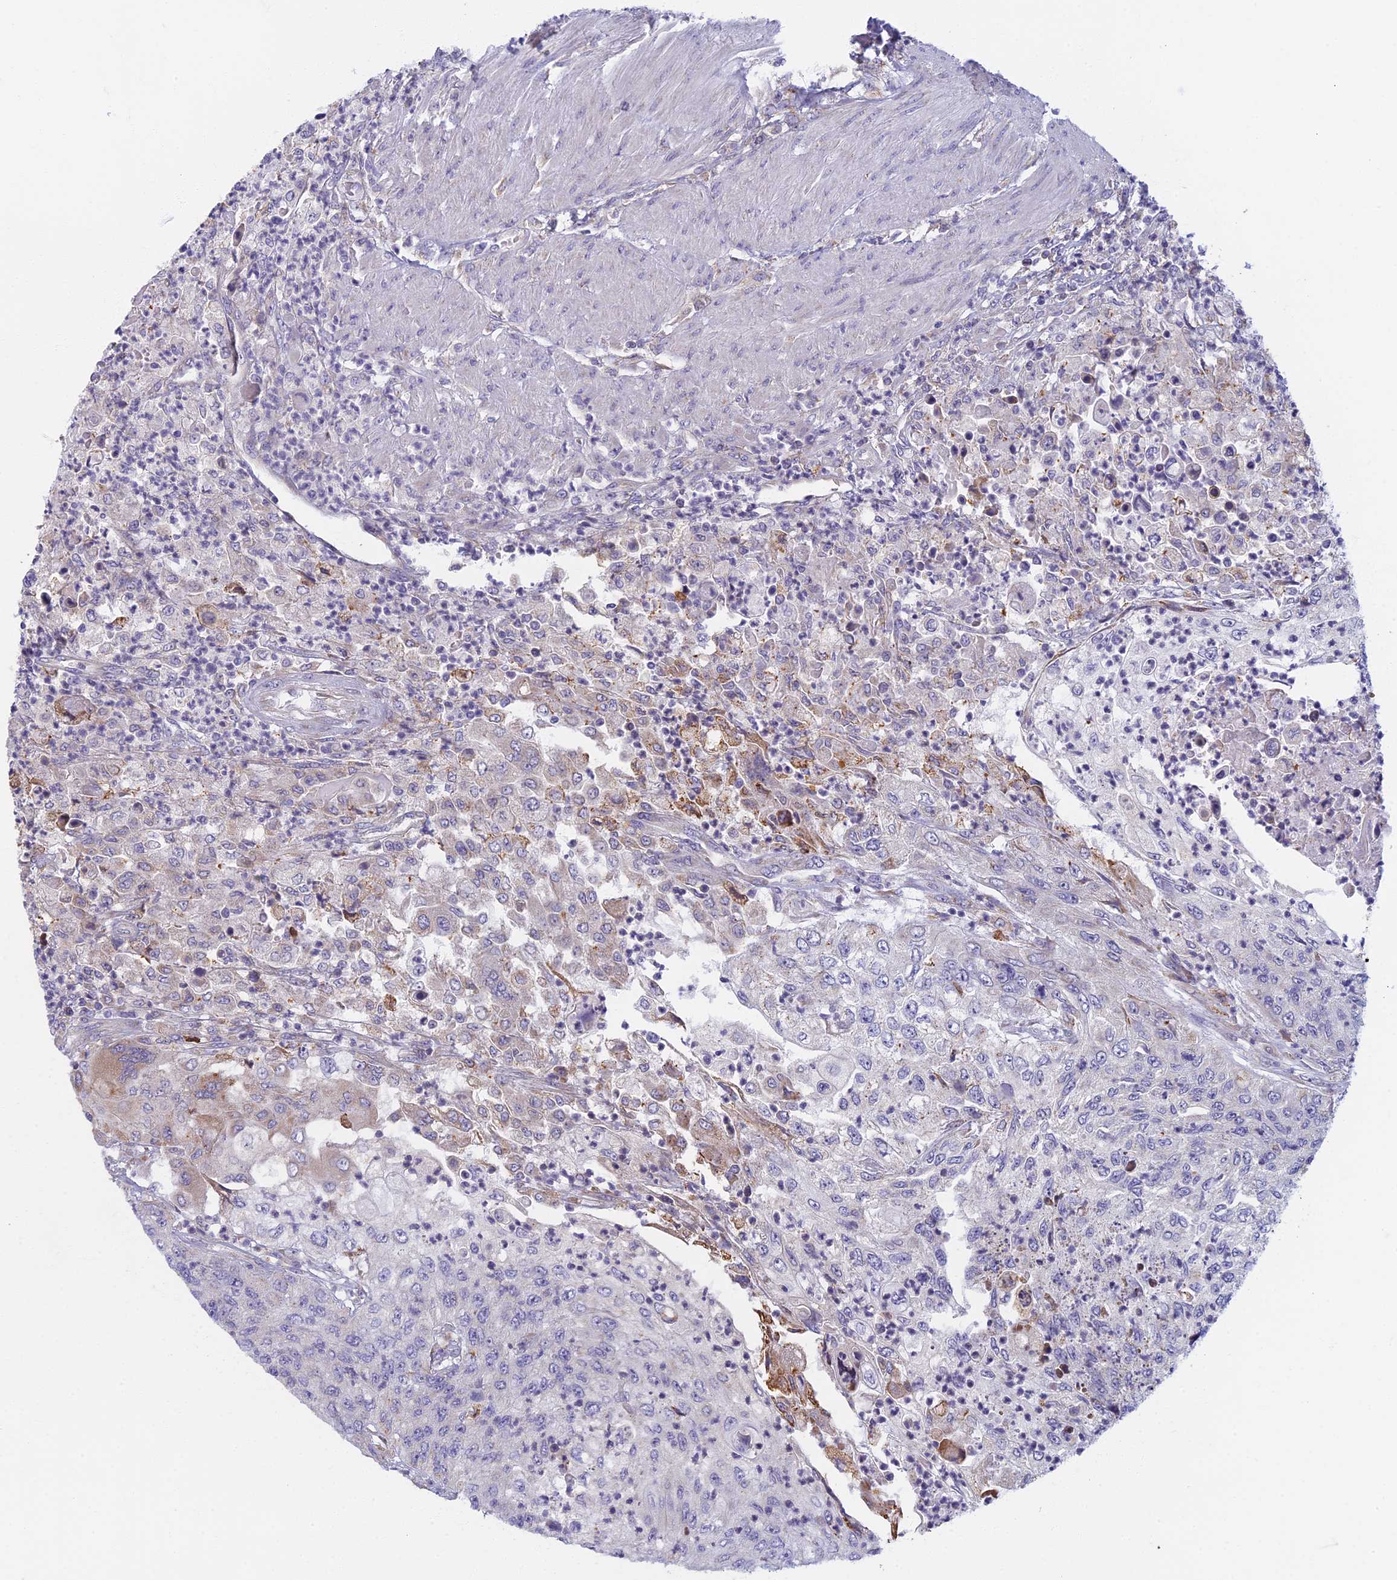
{"staining": {"intensity": "negative", "quantity": "none", "location": "none"}, "tissue": "urothelial cancer", "cell_type": "Tumor cells", "image_type": "cancer", "snomed": [{"axis": "morphology", "description": "Urothelial carcinoma, High grade"}, {"axis": "topography", "description": "Urinary bladder"}], "caption": "Immunohistochemistry (IHC) image of neoplastic tissue: human urothelial cancer stained with DAB shows no significant protein expression in tumor cells.", "gene": "DDX51", "patient": {"sex": "female", "age": 60}}